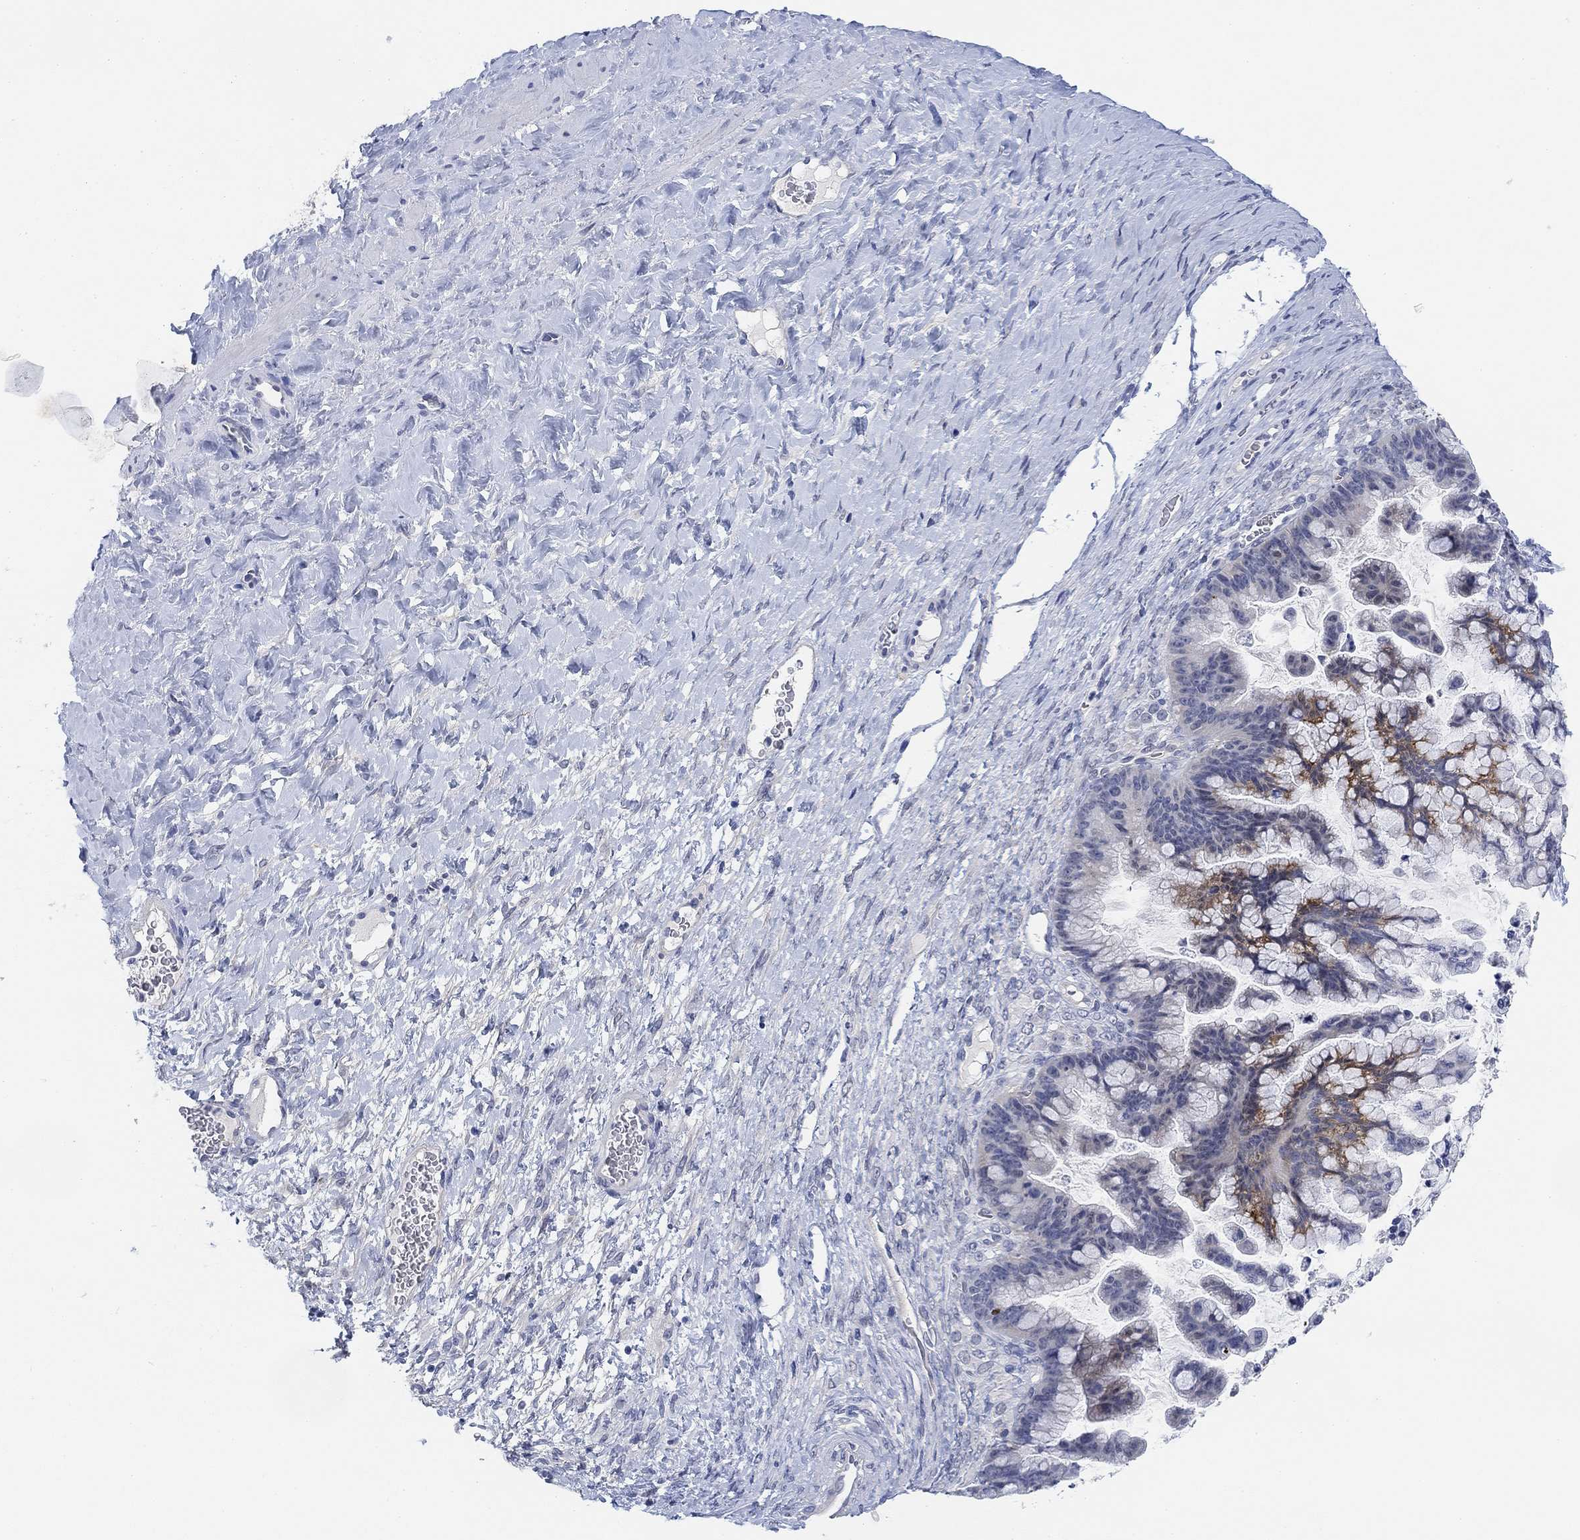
{"staining": {"intensity": "moderate", "quantity": "<25%", "location": "cytoplasmic/membranous"}, "tissue": "ovarian cancer", "cell_type": "Tumor cells", "image_type": "cancer", "snomed": [{"axis": "morphology", "description": "Cystadenocarcinoma, mucinous, NOS"}, {"axis": "topography", "description": "Ovary"}], "caption": "A photomicrograph showing moderate cytoplasmic/membranous expression in approximately <25% of tumor cells in ovarian cancer (mucinous cystadenocarcinoma), as visualized by brown immunohistochemical staining.", "gene": "PAX6", "patient": {"sex": "female", "age": 67}}